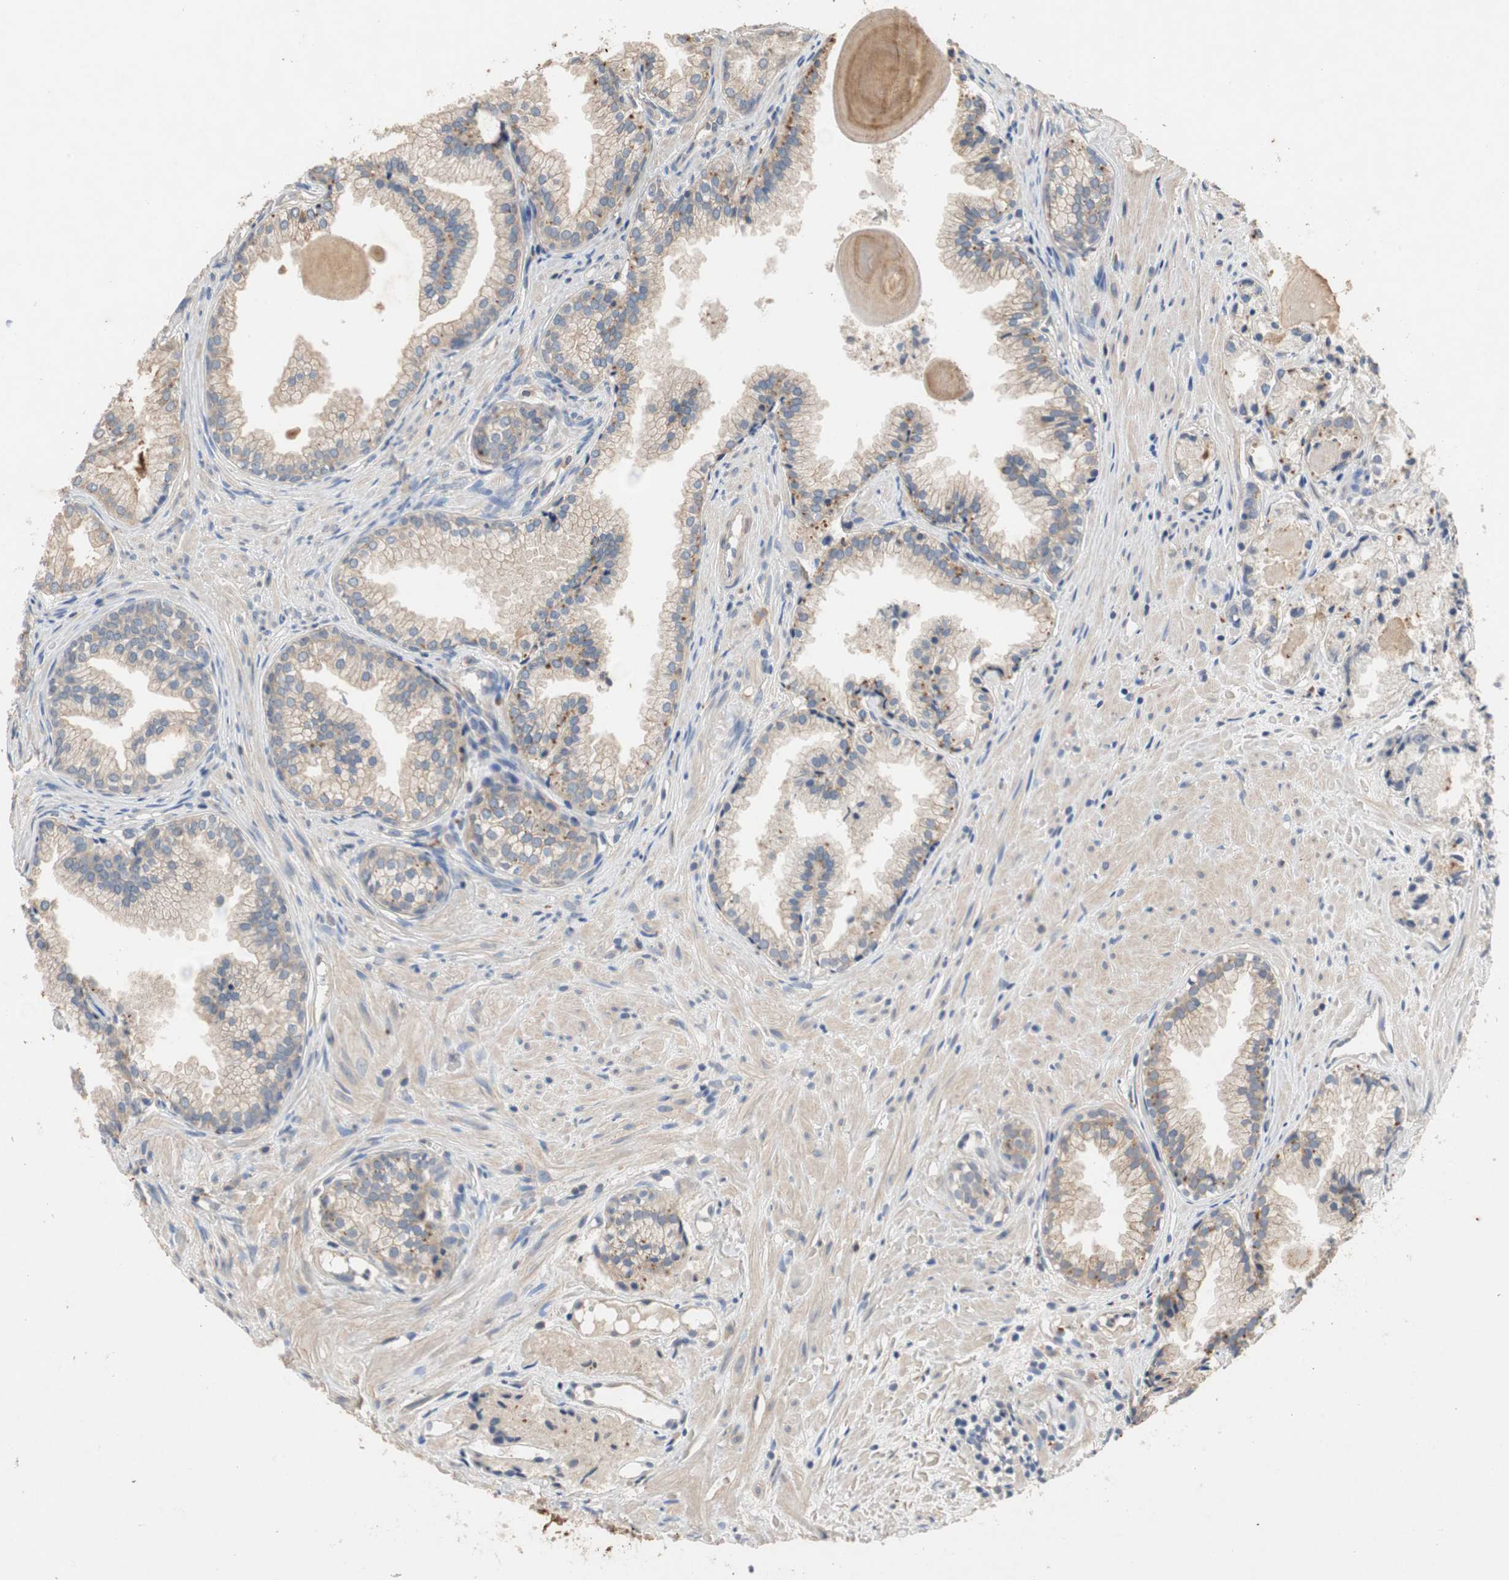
{"staining": {"intensity": "weak", "quantity": "25%-75%", "location": "cytoplasmic/membranous"}, "tissue": "prostate cancer", "cell_type": "Tumor cells", "image_type": "cancer", "snomed": [{"axis": "morphology", "description": "Adenocarcinoma, Low grade"}, {"axis": "topography", "description": "Prostate"}], "caption": "Prostate cancer was stained to show a protein in brown. There is low levels of weak cytoplasmic/membranous expression in approximately 25%-75% of tumor cells.", "gene": "ADAP1", "patient": {"sex": "male", "age": 72}}